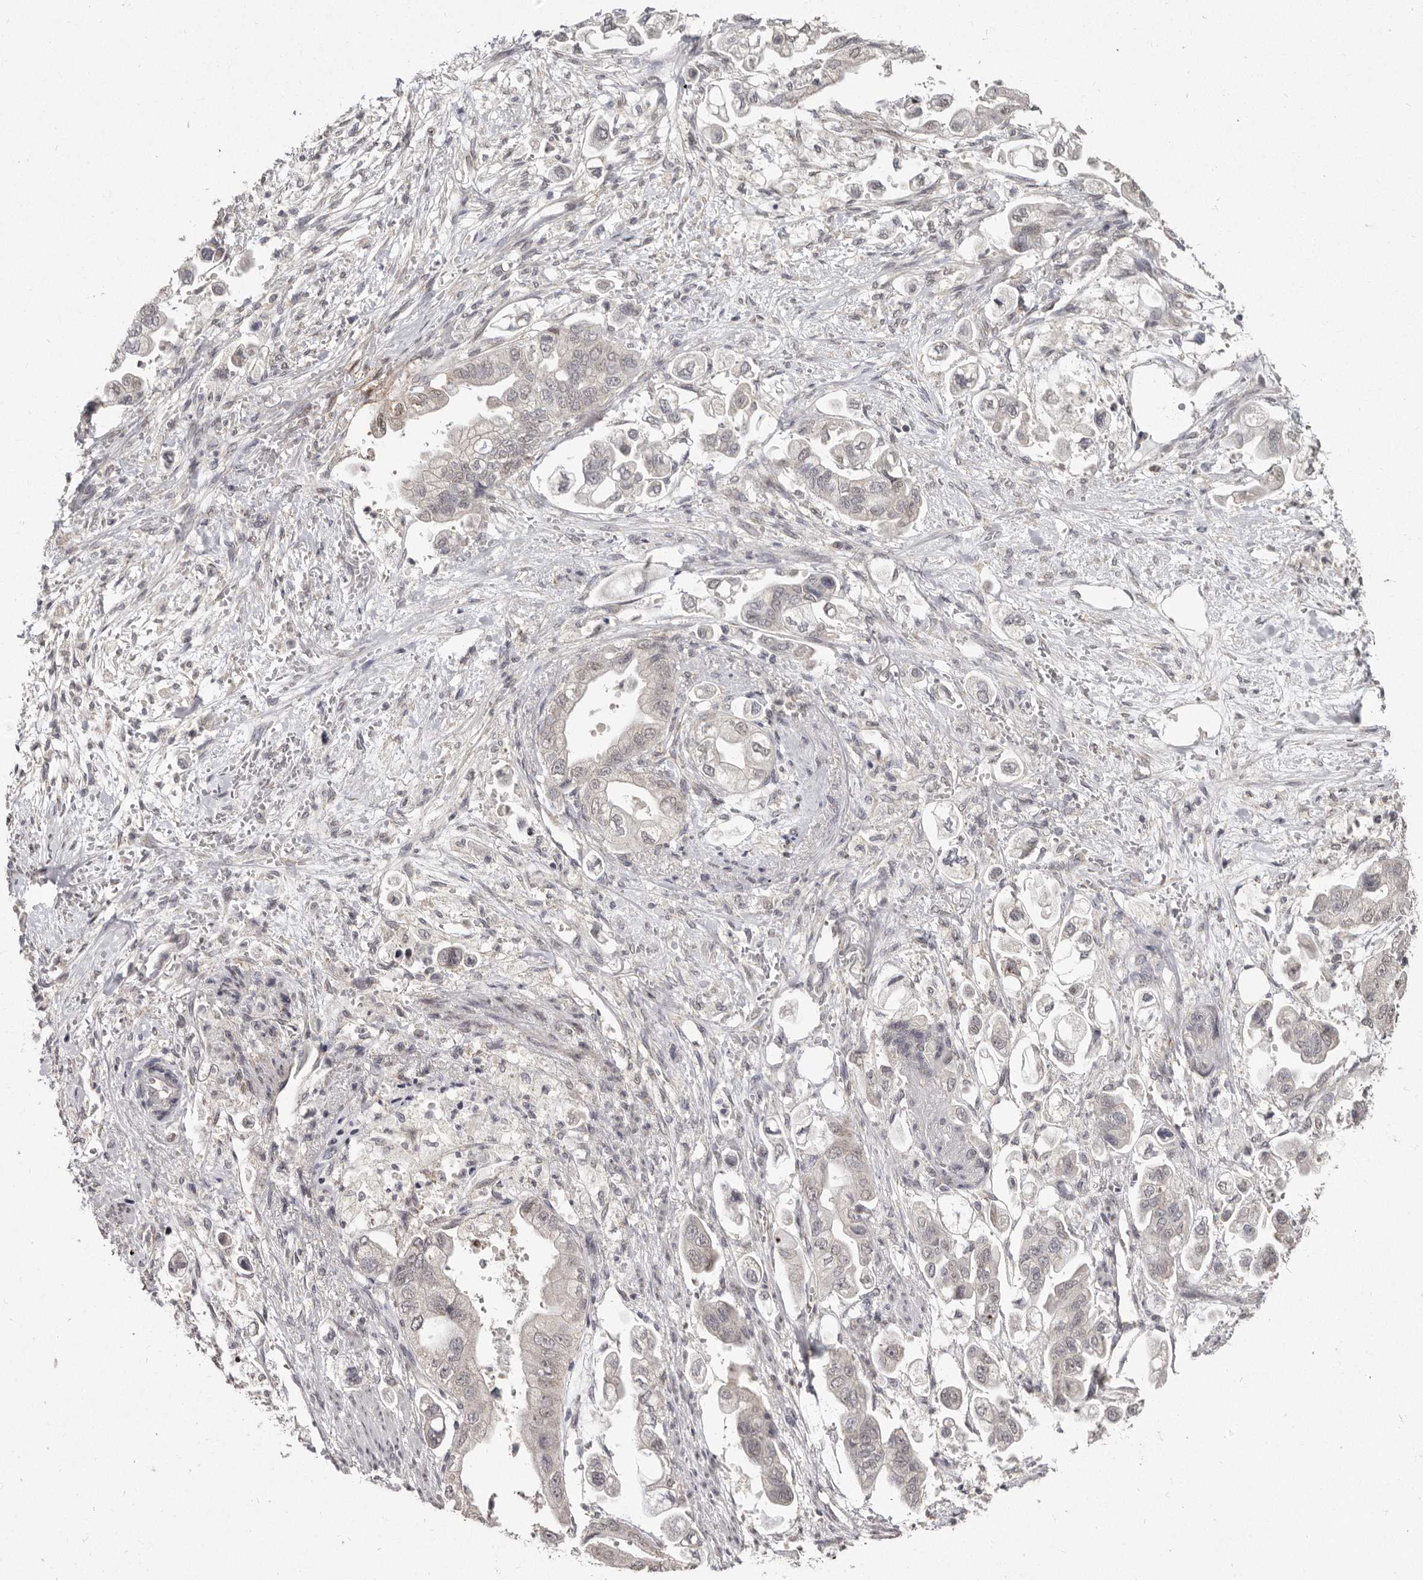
{"staining": {"intensity": "weak", "quantity": "<25%", "location": "nuclear"}, "tissue": "stomach cancer", "cell_type": "Tumor cells", "image_type": "cancer", "snomed": [{"axis": "morphology", "description": "Adenocarcinoma, NOS"}, {"axis": "topography", "description": "Stomach"}], "caption": "IHC micrograph of neoplastic tissue: stomach adenocarcinoma stained with DAB (3,3'-diaminobenzidine) reveals no significant protein expression in tumor cells.", "gene": "LINGO2", "patient": {"sex": "male", "age": 62}}